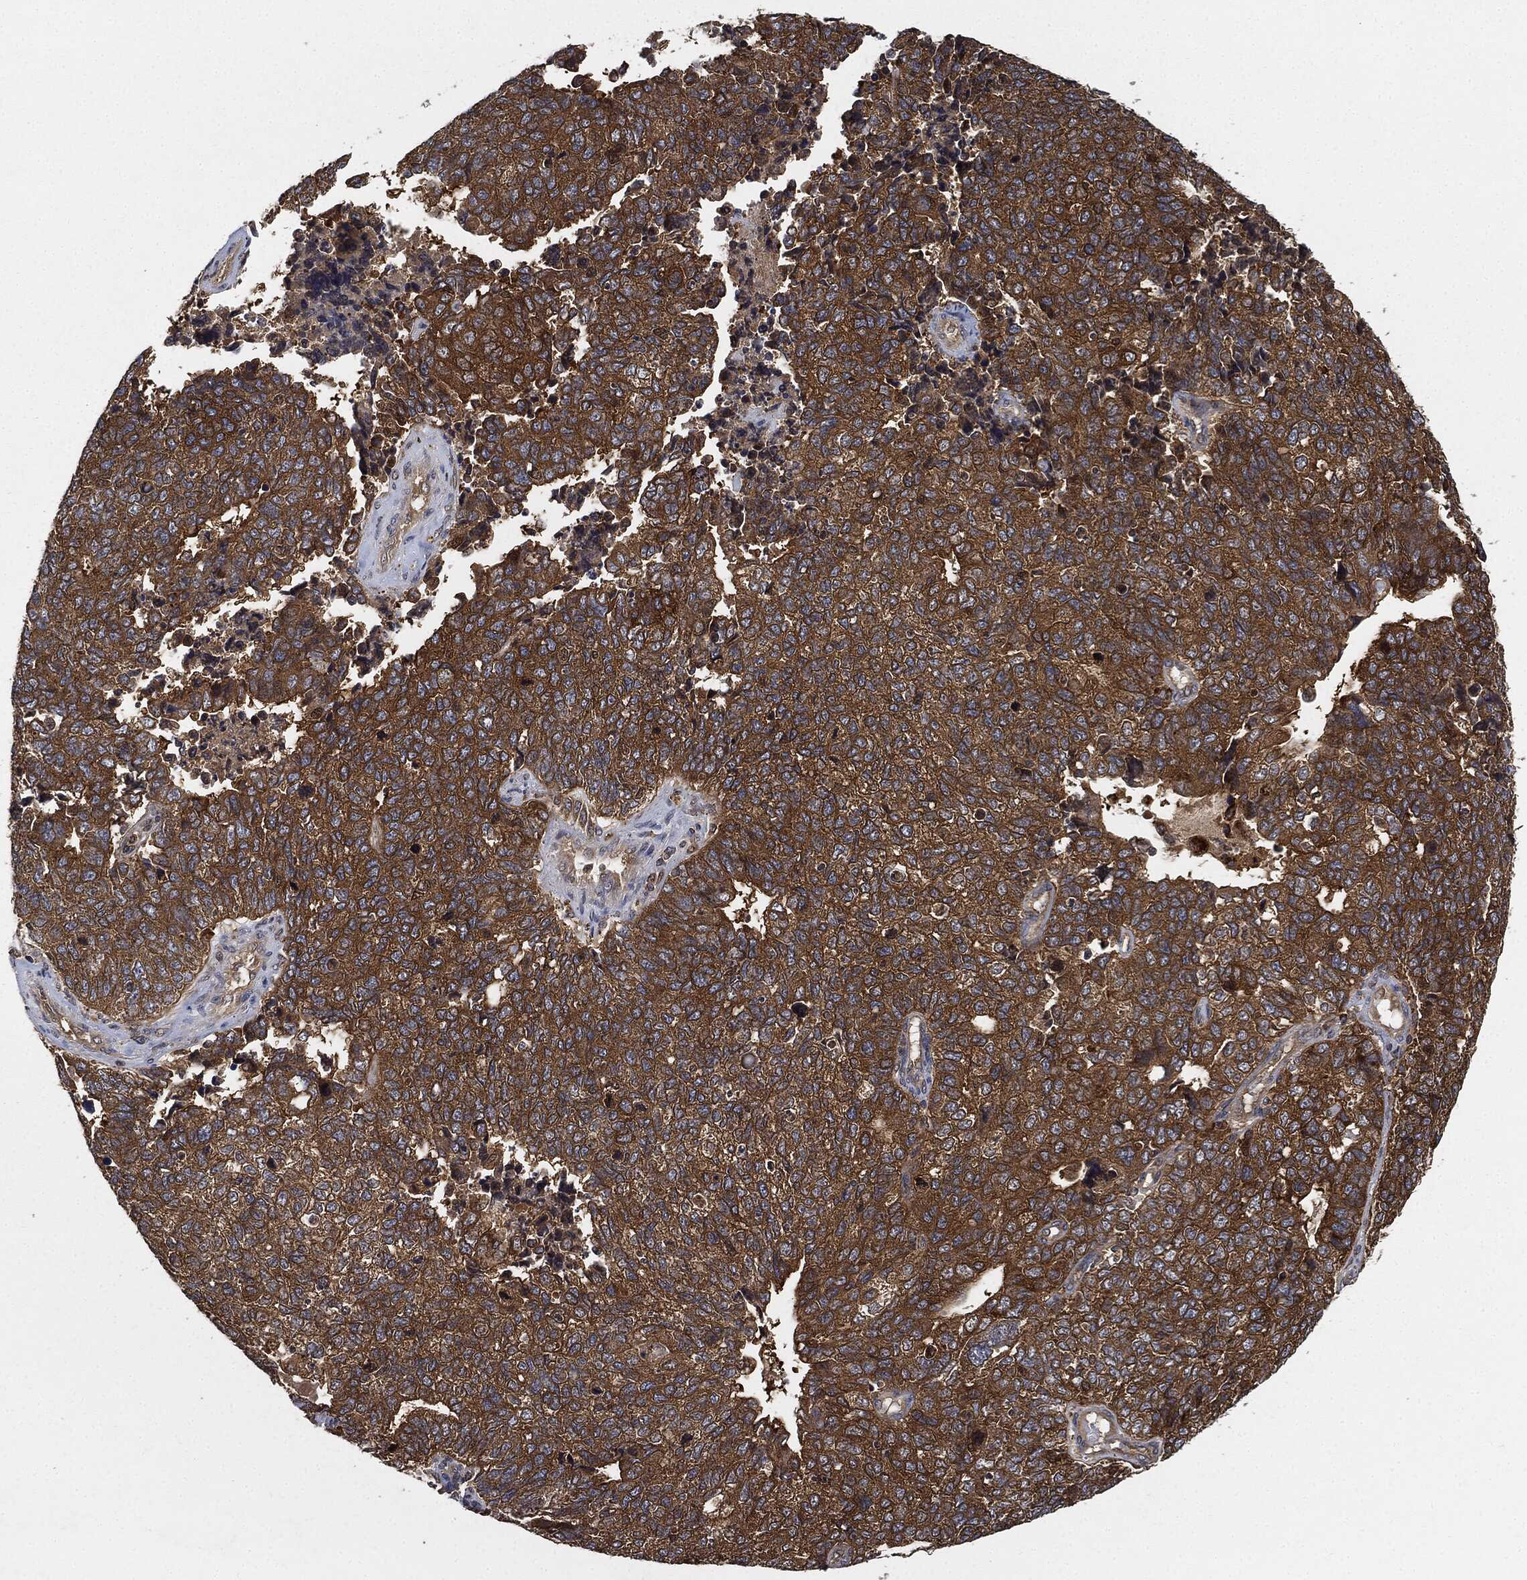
{"staining": {"intensity": "strong", "quantity": ">75%", "location": "cytoplasmic/membranous"}, "tissue": "cervical cancer", "cell_type": "Tumor cells", "image_type": "cancer", "snomed": [{"axis": "morphology", "description": "Squamous cell carcinoma, NOS"}, {"axis": "topography", "description": "Cervix"}], "caption": "Immunohistochemistry (DAB) staining of cervical squamous cell carcinoma reveals strong cytoplasmic/membranous protein expression in about >75% of tumor cells.", "gene": "BRAF", "patient": {"sex": "female", "age": 63}}